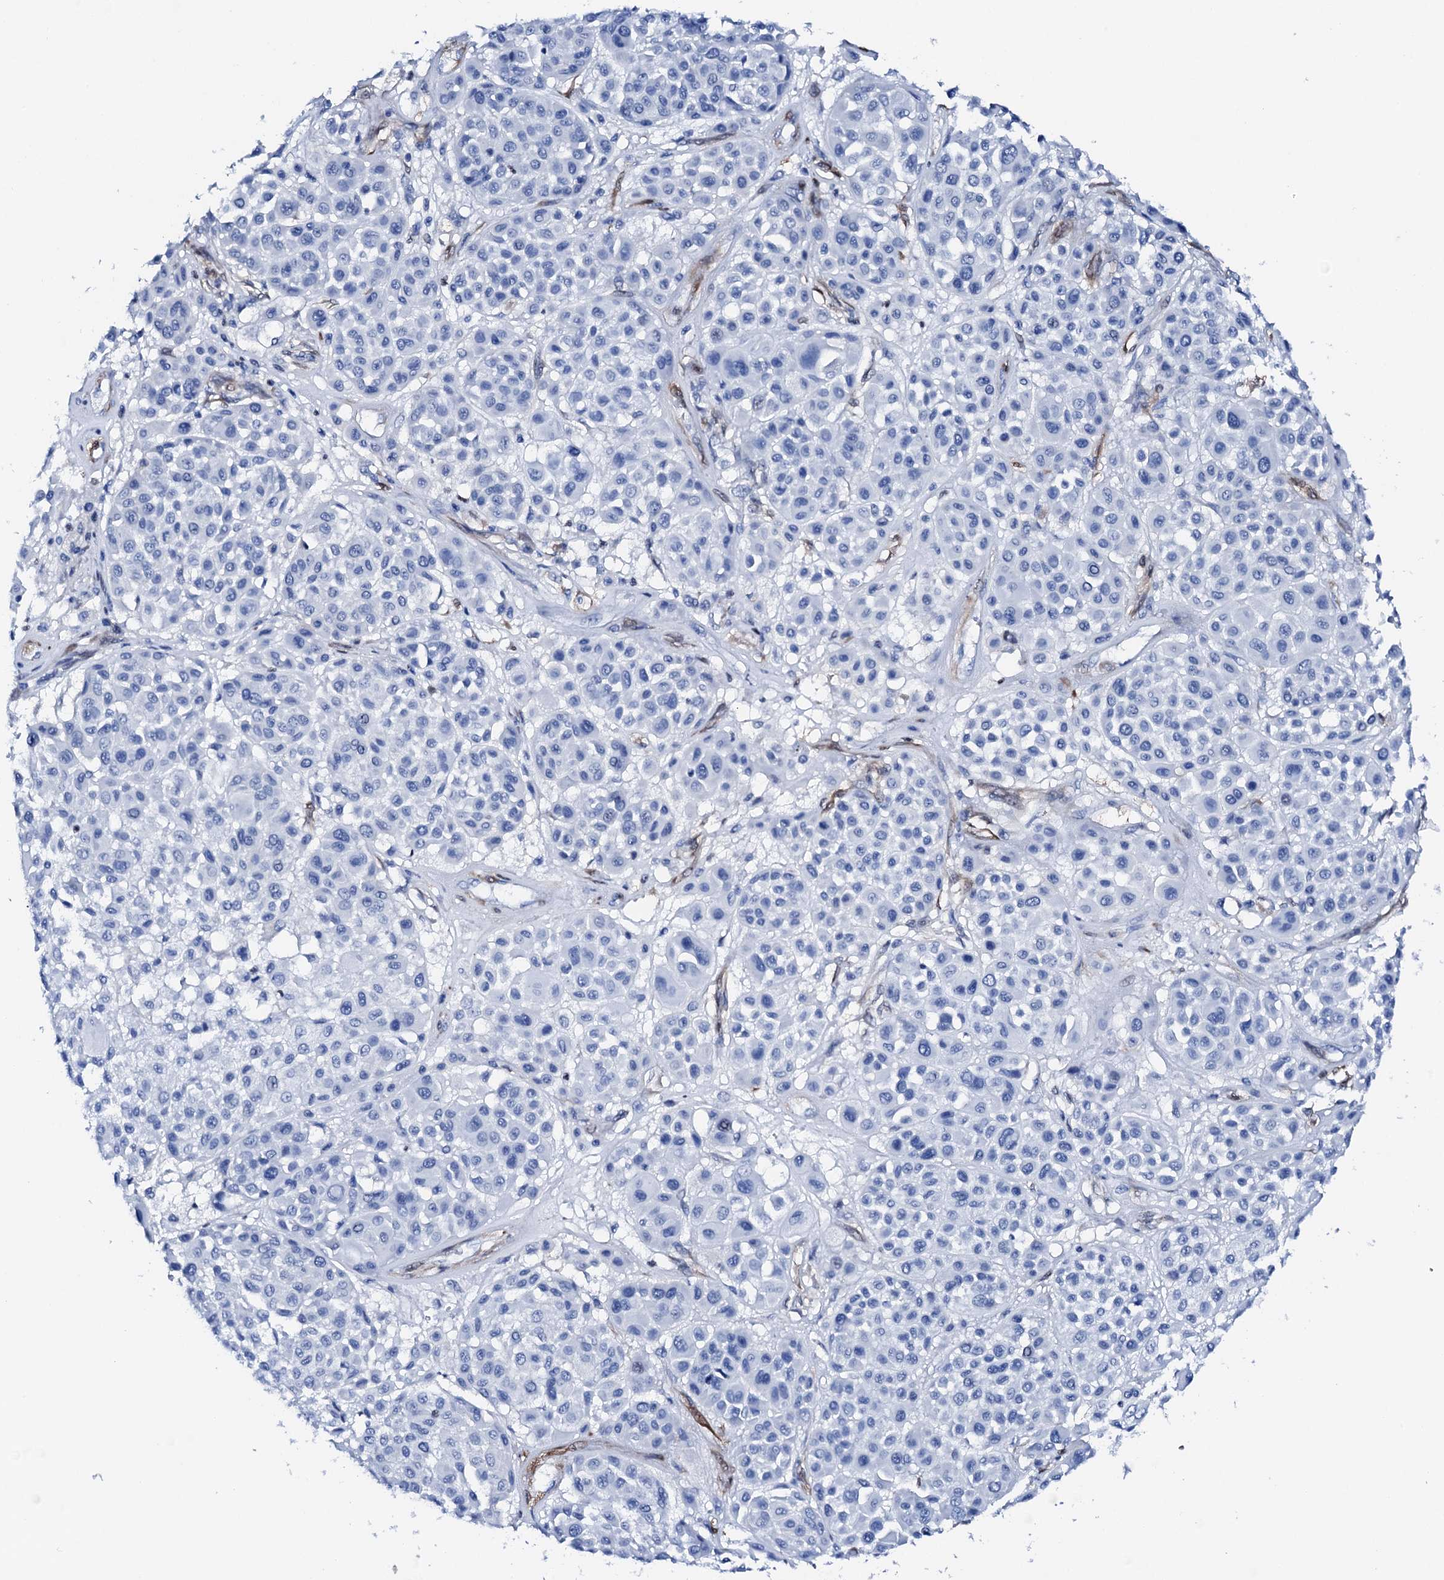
{"staining": {"intensity": "negative", "quantity": "none", "location": "none"}, "tissue": "melanoma", "cell_type": "Tumor cells", "image_type": "cancer", "snomed": [{"axis": "morphology", "description": "Malignant melanoma, Metastatic site"}, {"axis": "topography", "description": "Soft tissue"}], "caption": "Tumor cells show no significant staining in malignant melanoma (metastatic site).", "gene": "NRIP2", "patient": {"sex": "male", "age": 41}}